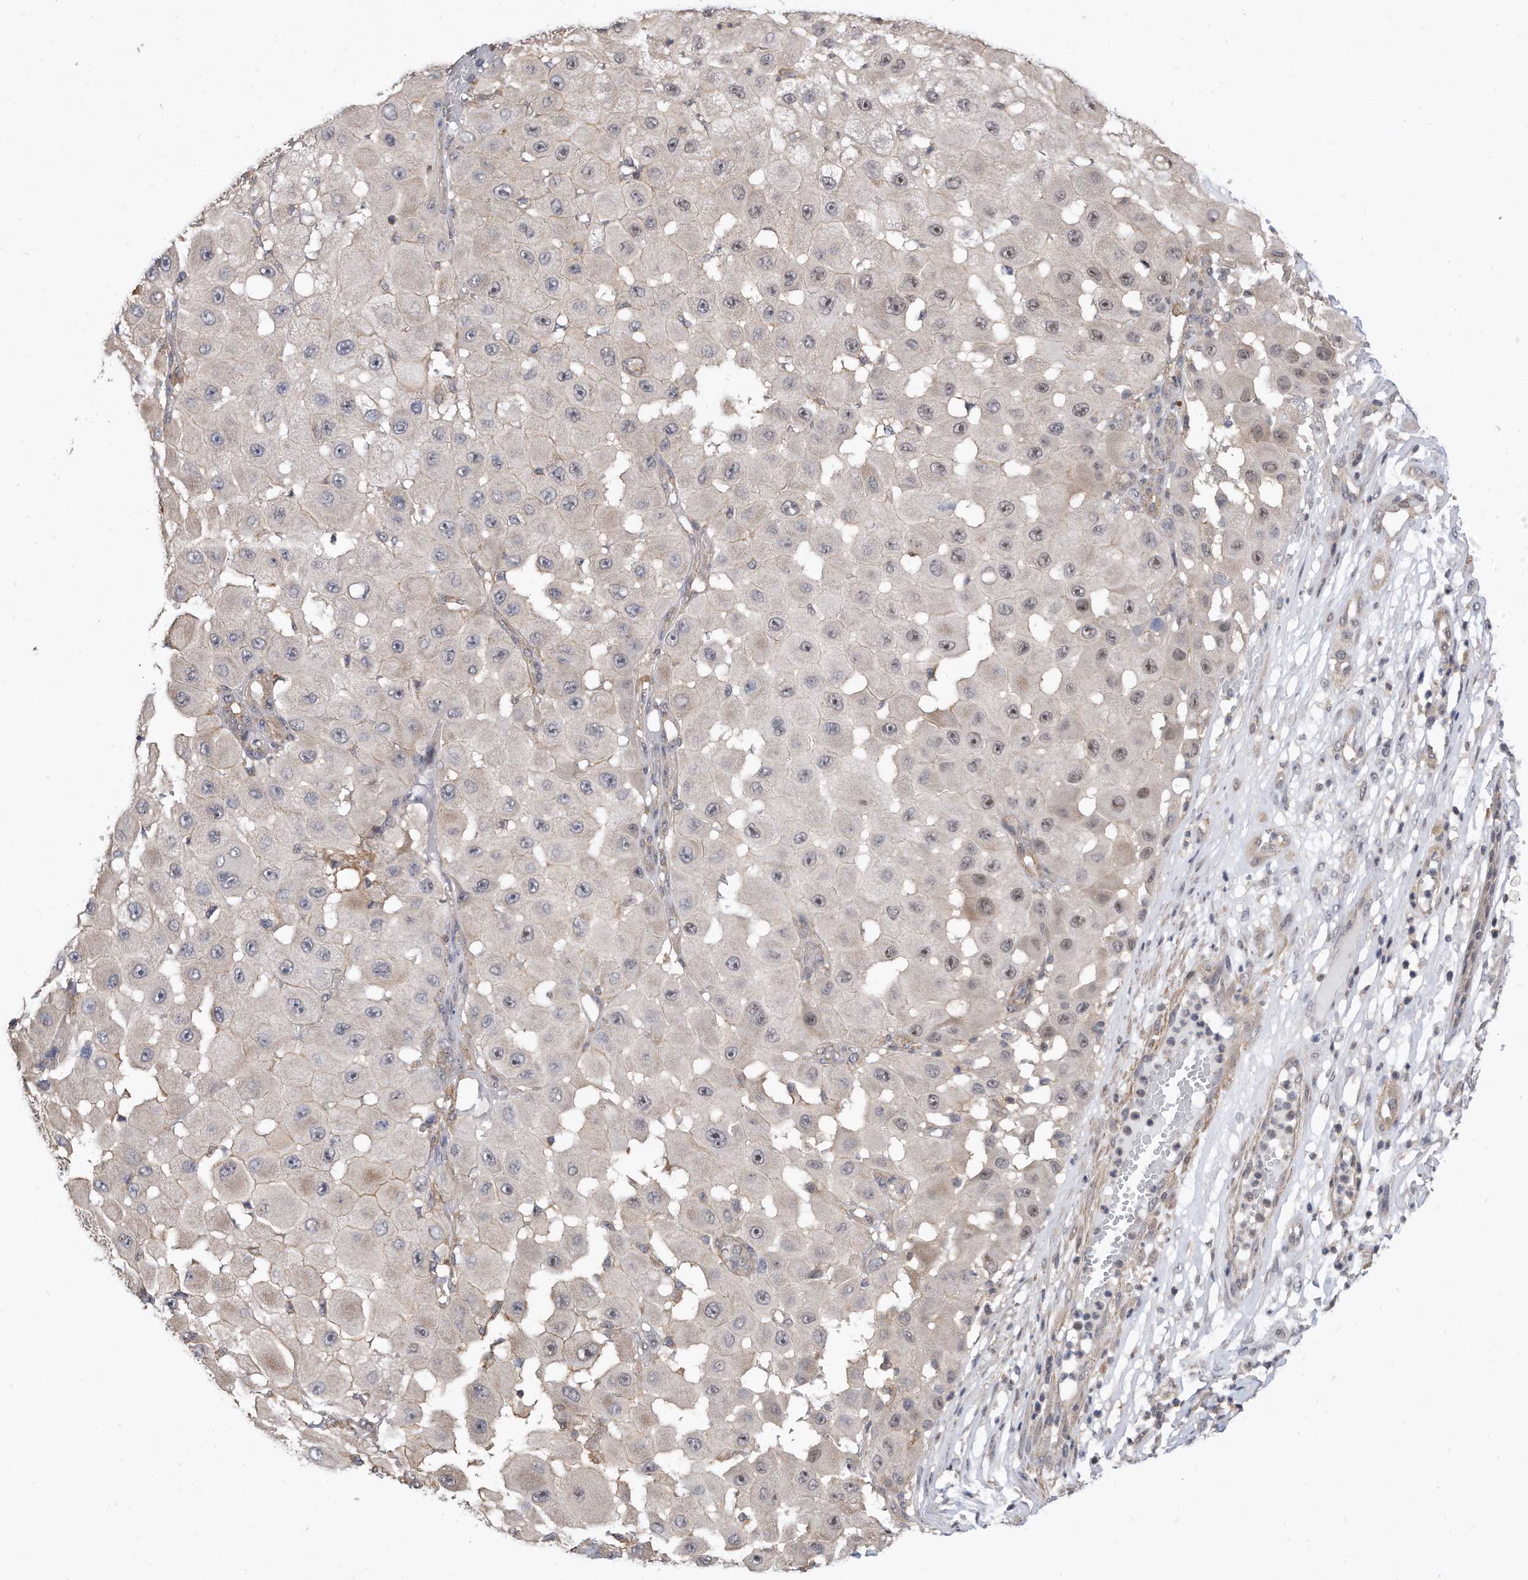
{"staining": {"intensity": "weak", "quantity": "<25%", "location": "nuclear"}, "tissue": "melanoma", "cell_type": "Tumor cells", "image_type": "cancer", "snomed": [{"axis": "morphology", "description": "Malignant melanoma, NOS"}, {"axis": "topography", "description": "Skin"}], "caption": "Melanoma was stained to show a protein in brown. There is no significant staining in tumor cells.", "gene": "TCP1", "patient": {"sex": "female", "age": 81}}